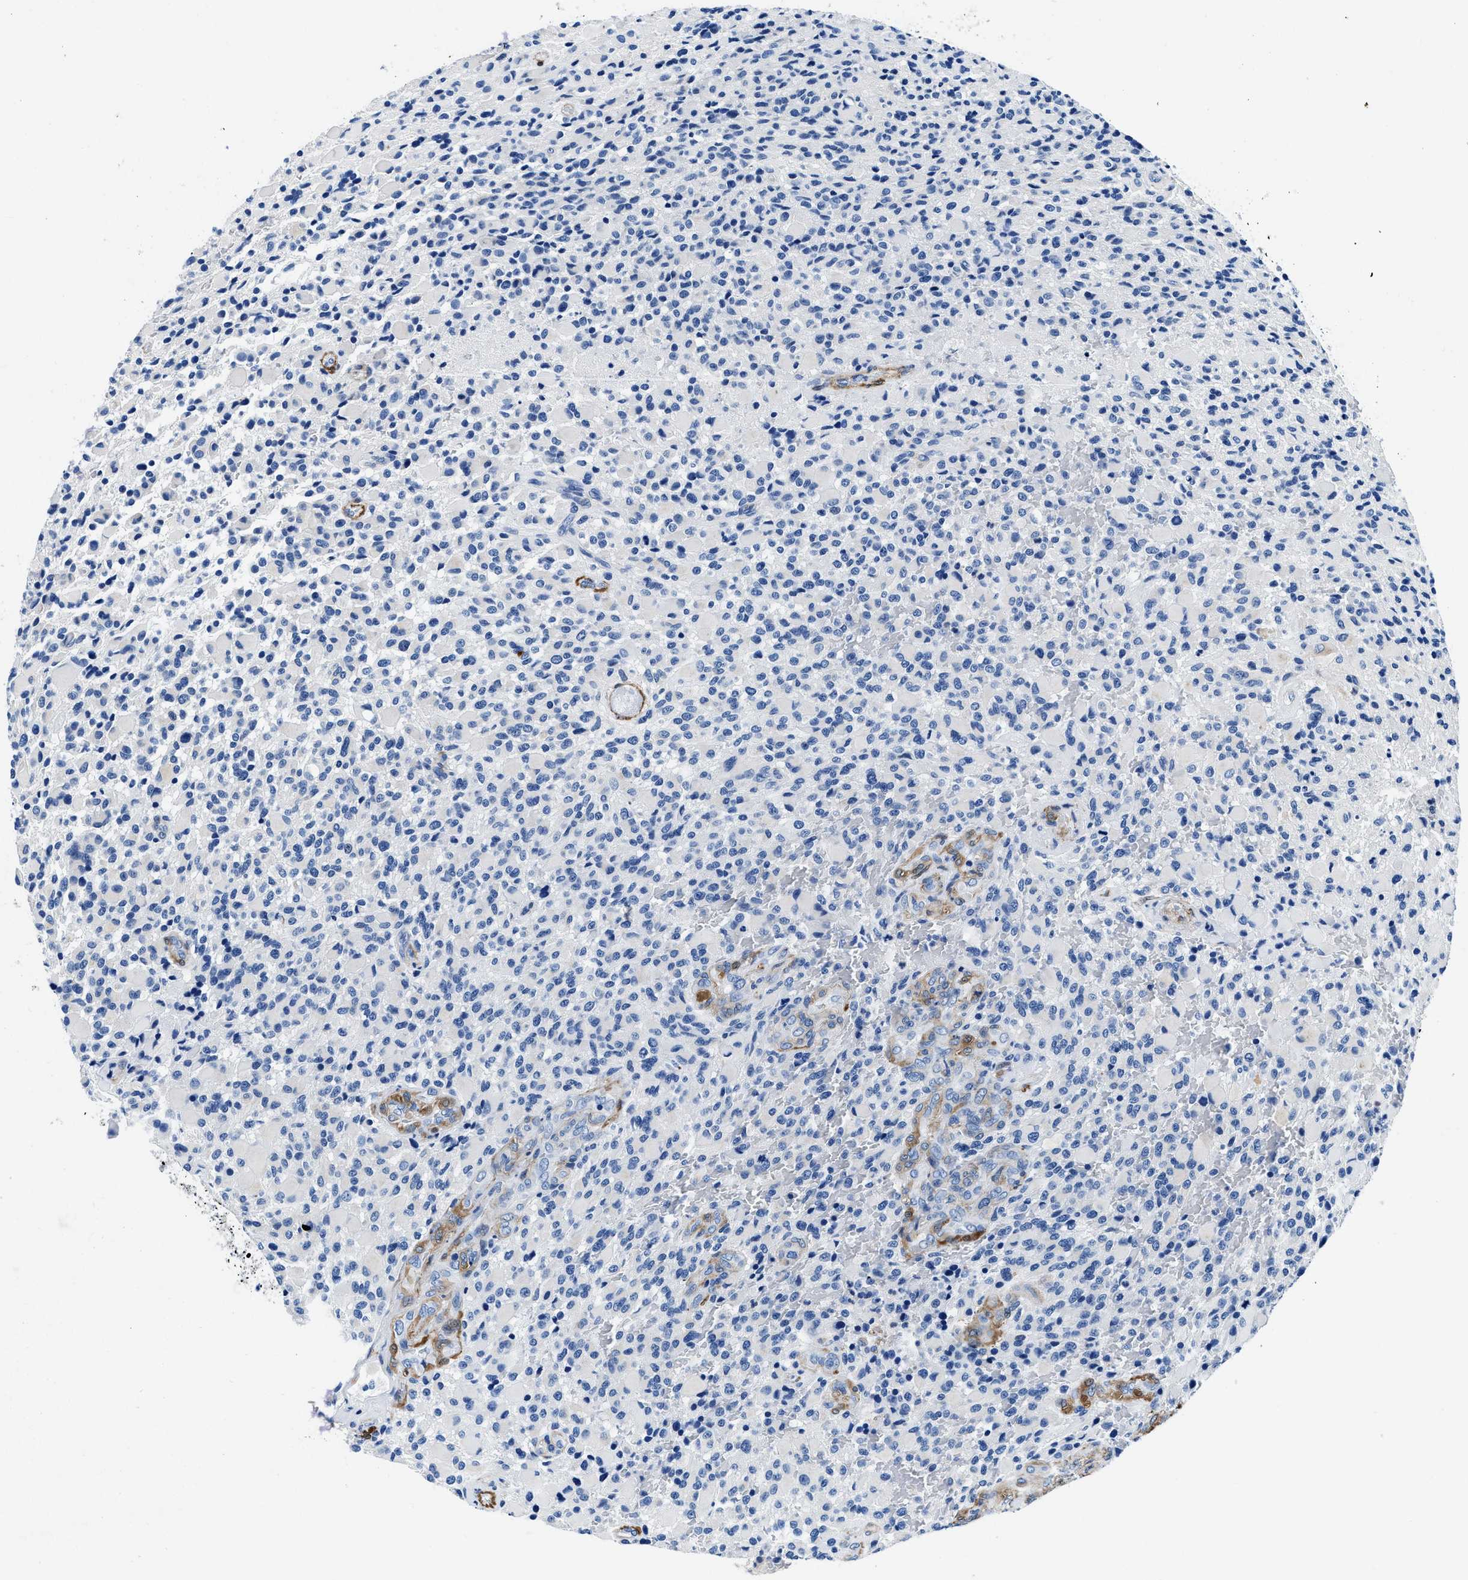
{"staining": {"intensity": "negative", "quantity": "none", "location": "none"}, "tissue": "glioma", "cell_type": "Tumor cells", "image_type": "cancer", "snomed": [{"axis": "morphology", "description": "Glioma, malignant, High grade"}, {"axis": "topography", "description": "Brain"}], "caption": "Tumor cells show no significant positivity in malignant glioma (high-grade). (Brightfield microscopy of DAB (3,3'-diaminobenzidine) immunohistochemistry at high magnification).", "gene": "TEX261", "patient": {"sex": "male", "age": 71}}